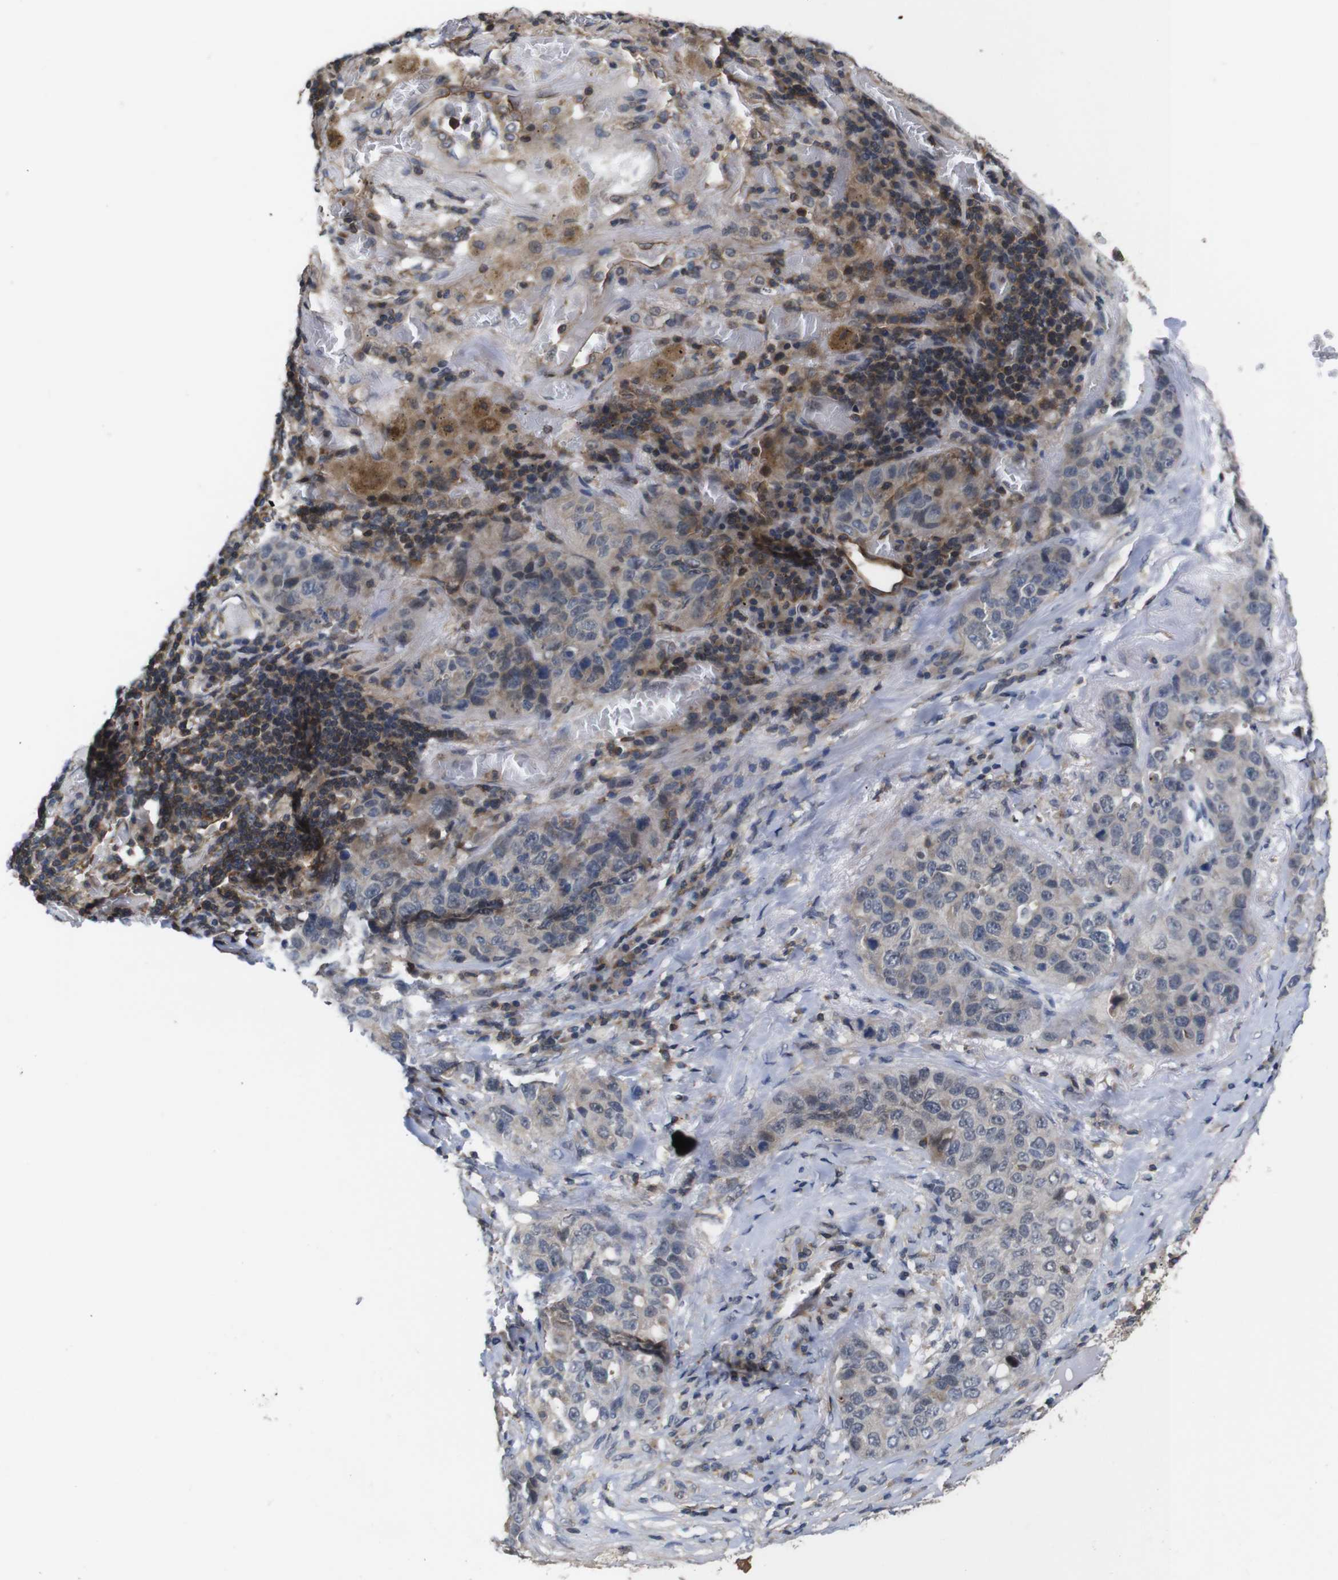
{"staining": {"intensity": "weak", "quantity": "<25%", "location": "cytoplasmic/membranous"}, "tissue": "lung cancer", "cell_type": "Tumor cells", "image_type": "cancer", "snomed": [{"axis": "morphology", "description": "Squamous cell carcinoma, NOS"}, {"axis": "topography", "description": "Lung"}], "caption": "Tumor cells are negative for protein expression in human squamous cell carcinoma (lung).", "gene": "BRWD3", "patient": {"sex": "male", "age": 57}}